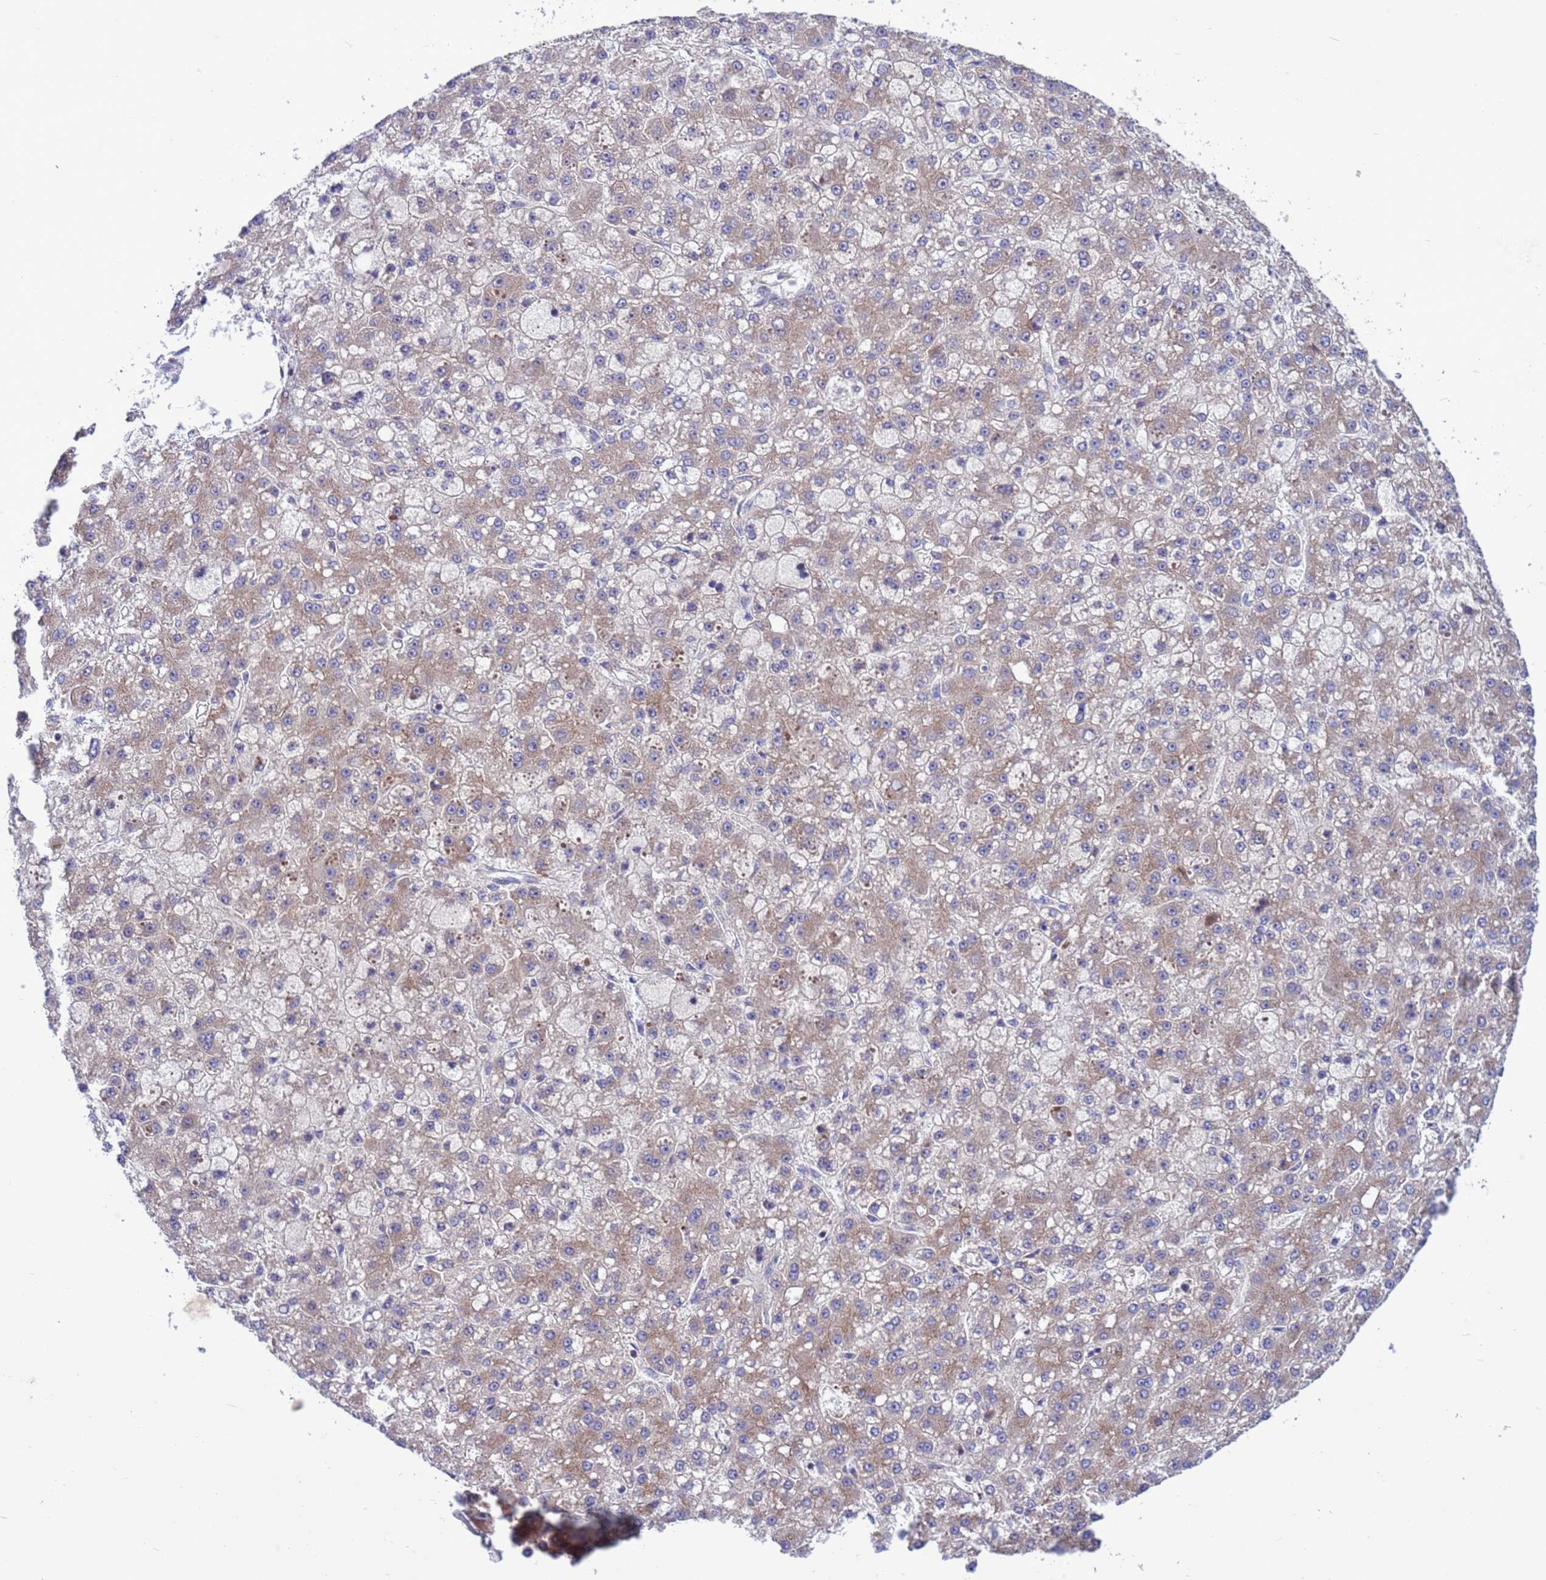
{"staining": {"intensity": "moderate", "quantity": "25%-75%", "location": "cytoplasmic/membranous"}, "tissue": "liver cancer", "cell_type": "Tumor cells", "image_type": "cancer", "snomed": [{"axis": "morphology", "description": "Carcinoma, Hepatocellular, NOS"}, {"axis": "topography", "description": "Liver"}], "caption": "Immunohistochemistry of human liver cancer reveals medium levels of moderate cytoplasmic/membranous expression in approximately 25%-75% of tumor cells.", "gene": "ZC3HAV1", "patient": {"sex": "male", "age": 67}}